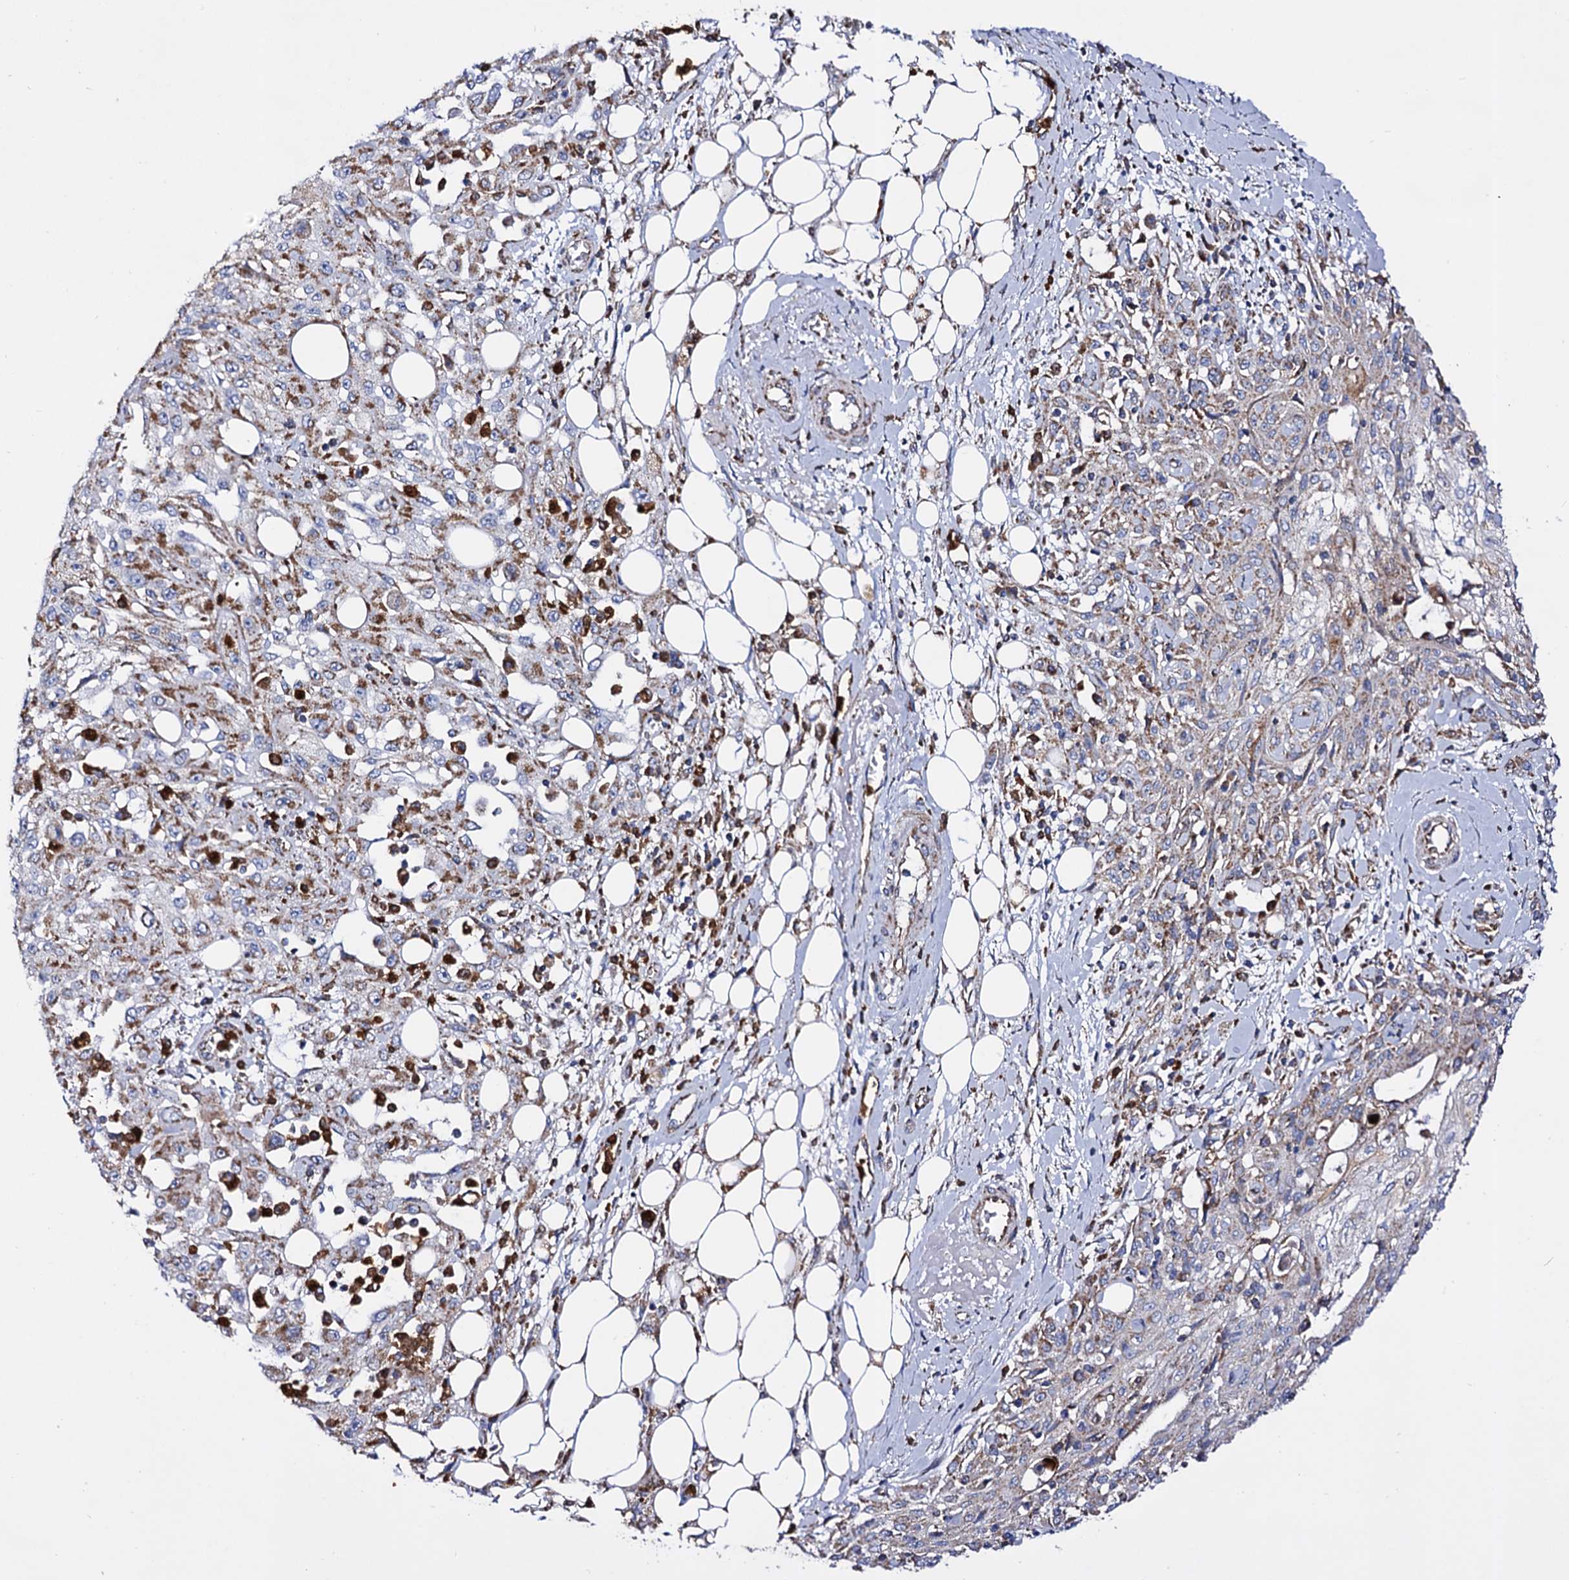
{"staining": {"intensity": "moderate", "quantity": "<25%", "location": "cytoplasmic/membranous"}, "tissue": "skin cancer", "cell_type": "Tumor cells", "image_type": "cancer", "snomed": [{"axis": "morphology", "description": "Squamous cell carcinoma, NOS"}, {"axis": "morphology", "description": "Squamous cell carcinoma, metastatic, NOS"}, {"axis": "topography", "description": "Skin"}, {"axis": "topography", "description": "Lymph node"}], "caption": "This is an image of IHC staining of skin cancer, which shows moderate staining in the cytoplasmic/membranous of tumor cells.", "gene": "ACAD9", "patient": {"sex": "male", "age": 75}}